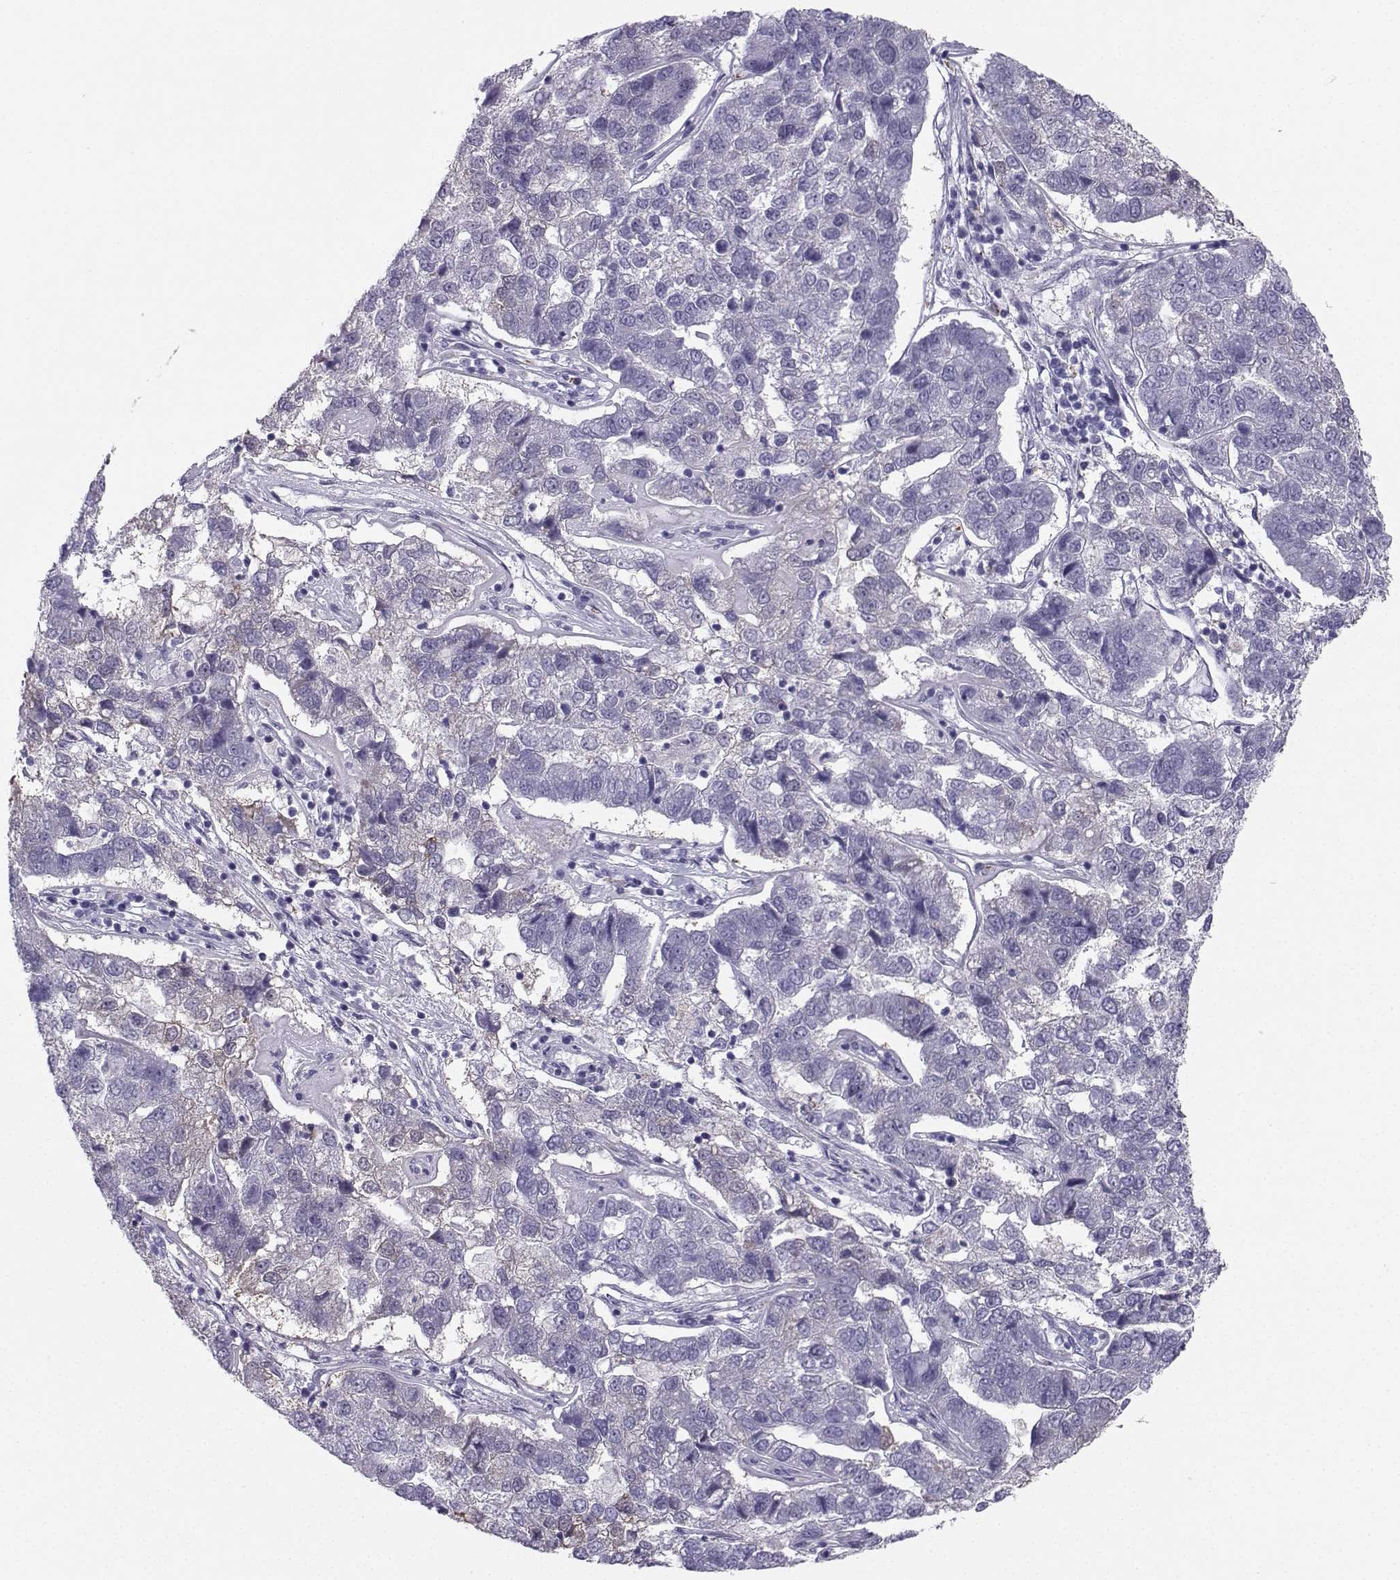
{"staining": {"intensity": "negative", "quantity": "none", "location": "none"}, "tissue": "pancreatic cancer", "cell_type": "Tumor cells", "image_type": "cancer", "snomed": [{"axis": "morphology", "description": "Adenocarcinoma, NOS"}, {"axis": "topography", "description": "Pancreas"}], "caption": "The immunohistochemistry photomicrograph has no significant expression in tumor cells of pancreatic adenocarcinoma tissue.", "gene": "DCLK3", "patient": {"sex": "female", "age": 61}}